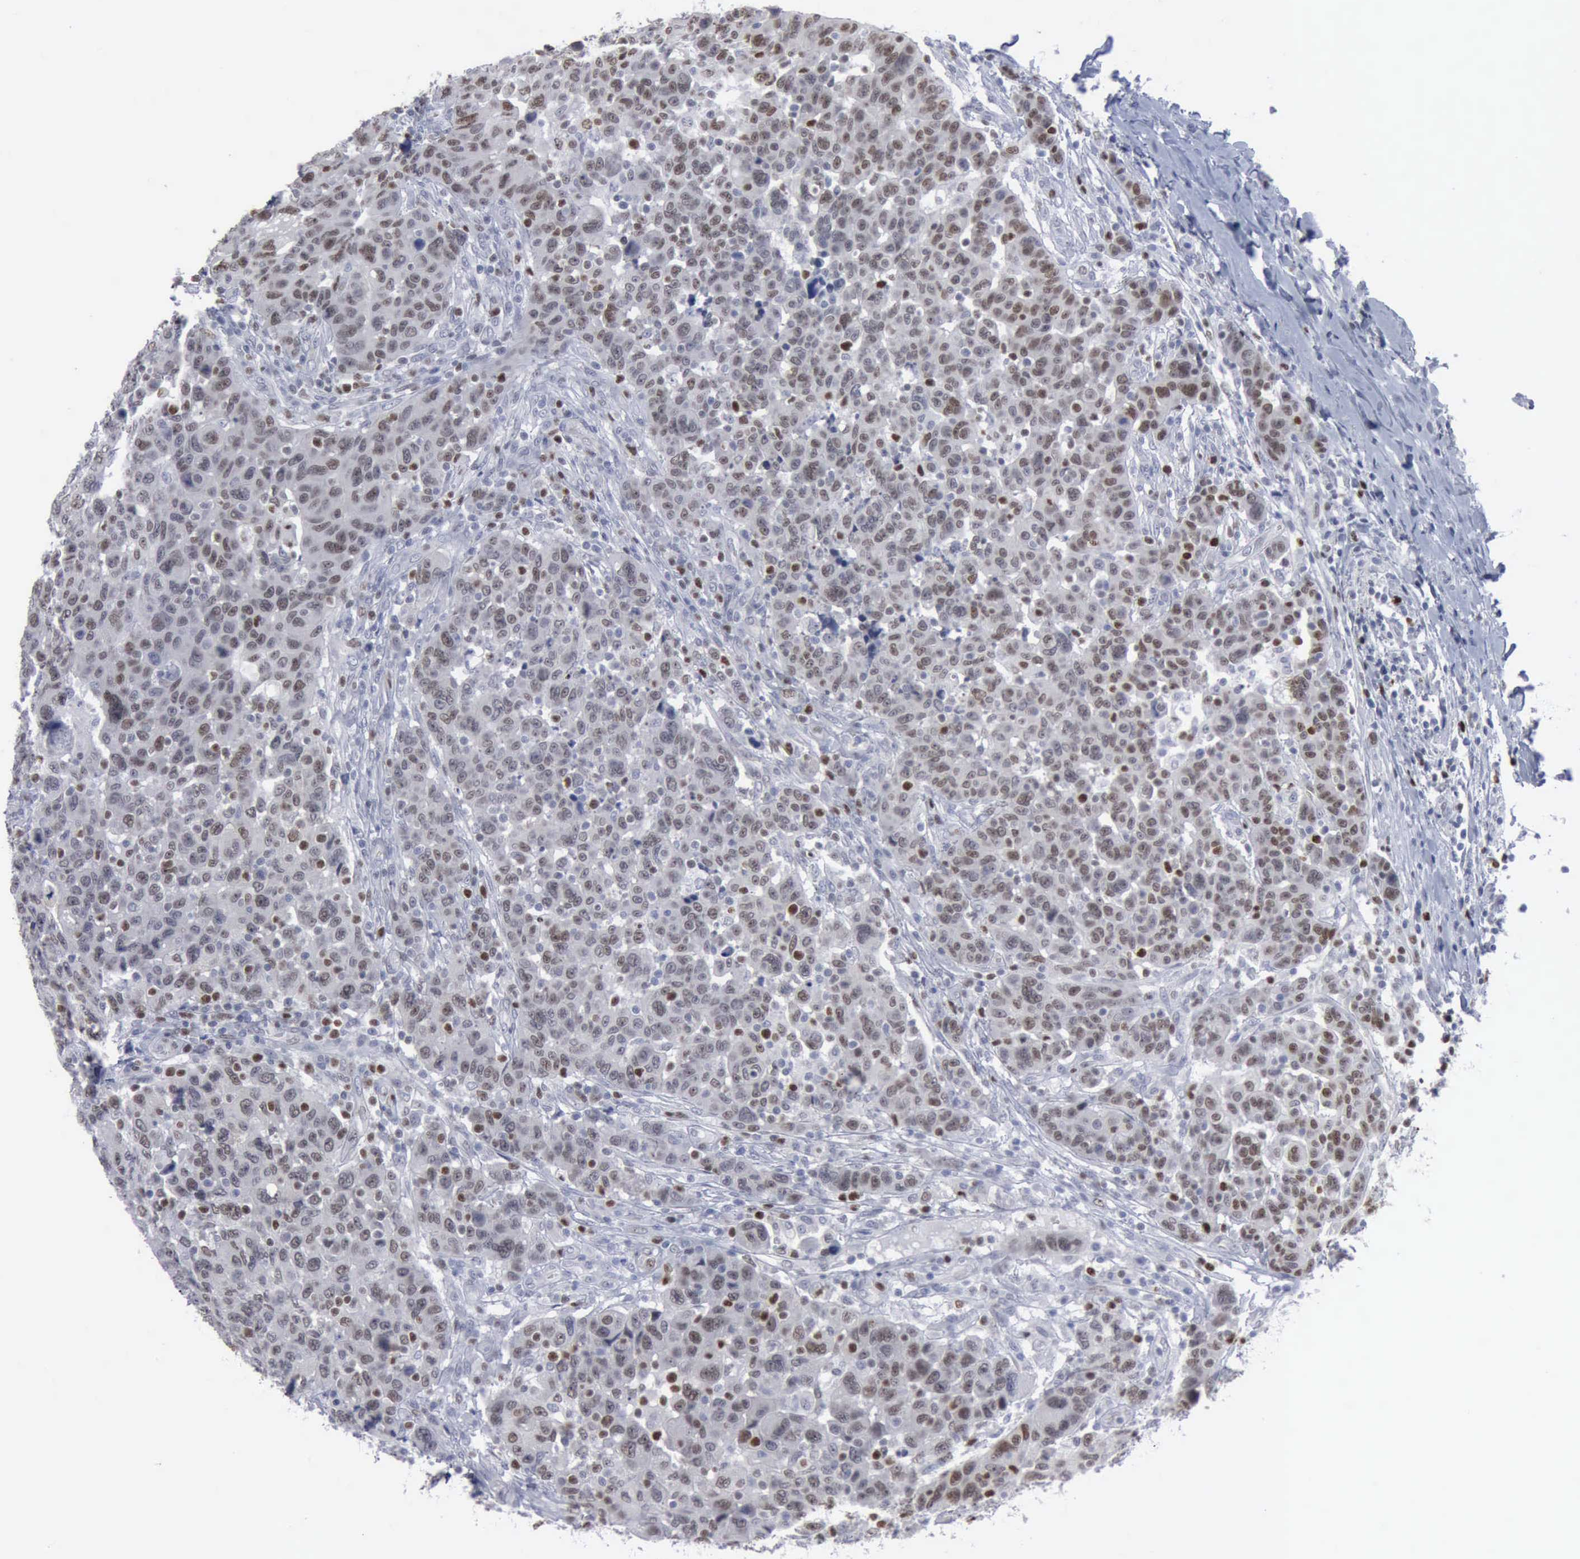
{"staining": {"intensity": "moderate", "quantity": "<25%", "location": "nuclear"}, "tissue": "breast cancer", "cell_type": "Tumor cells", "image_type": "cancer", "snomed": [{"axis": "morphology", "description": "Duct carcinoma"}, {"axis": "topography", "description": "Breast"}], "caption": "The histopathology image reveals immunohistochemical staining of breast invasive ductal carcinoma. There is moderate nuclear positivity is identified in approximately <25% of tumor cells.", "gene": "MCM5", "patient": {"sex": "female", "age": 37}}